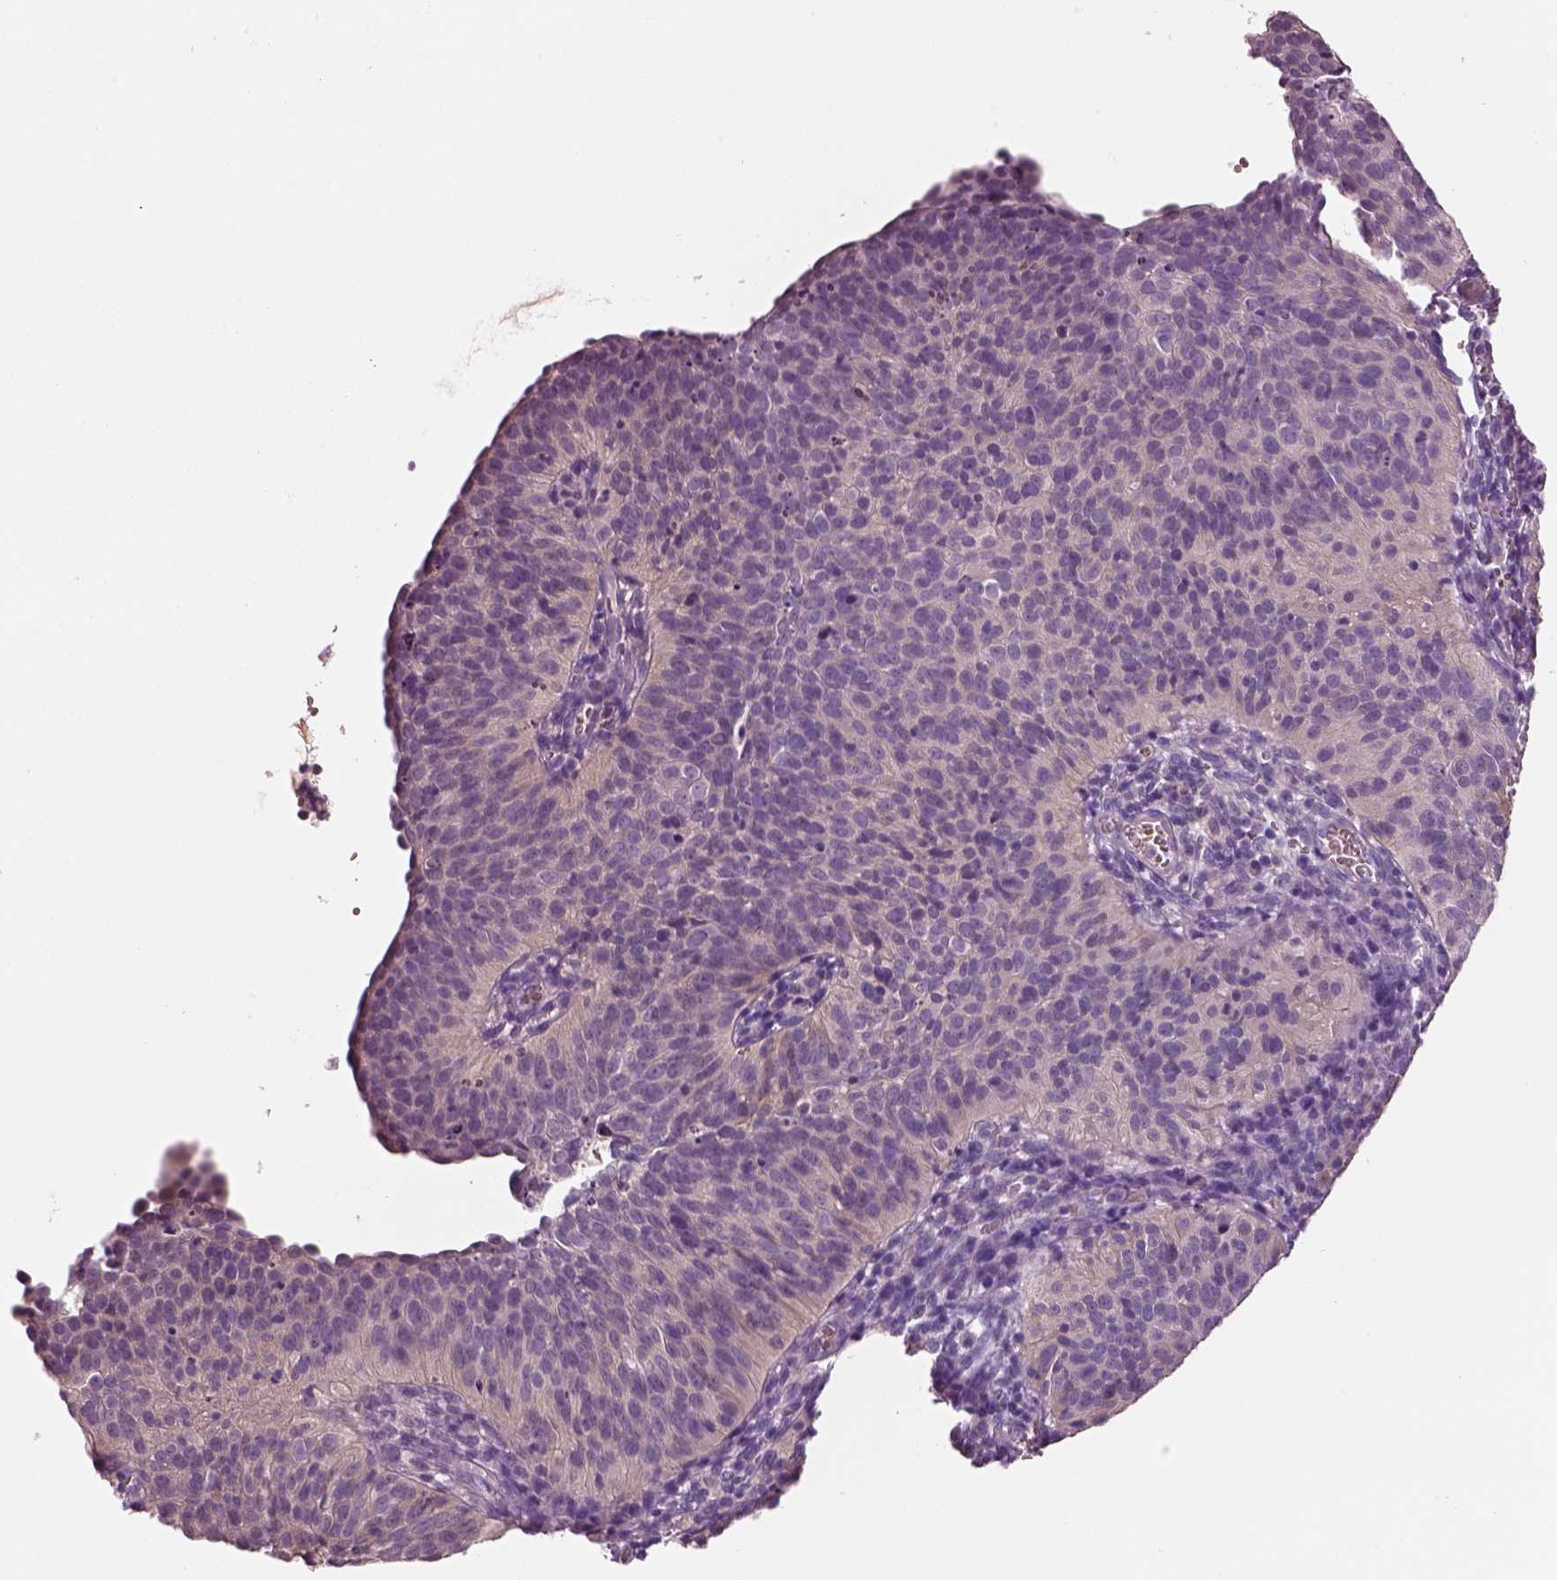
{"staining": {"intensity": "negative", "quantity": "none", "location": "none"}, "tissue": "cervical cancer", "cell_type": "Tumor cells", "image_type": "cancer", "snomed": [{"axis": "morphology", "description": "Squamous cell carcinoma, NOS"}, {"axis": "topography", "description": "Cervix"}], "caption": "The image demonstrates no staining of tumor cells in cervical cancer (squamous cell carcinoma).", "gene": "ELSPBP1", "patient": {"sex": "female", "age": 39}}